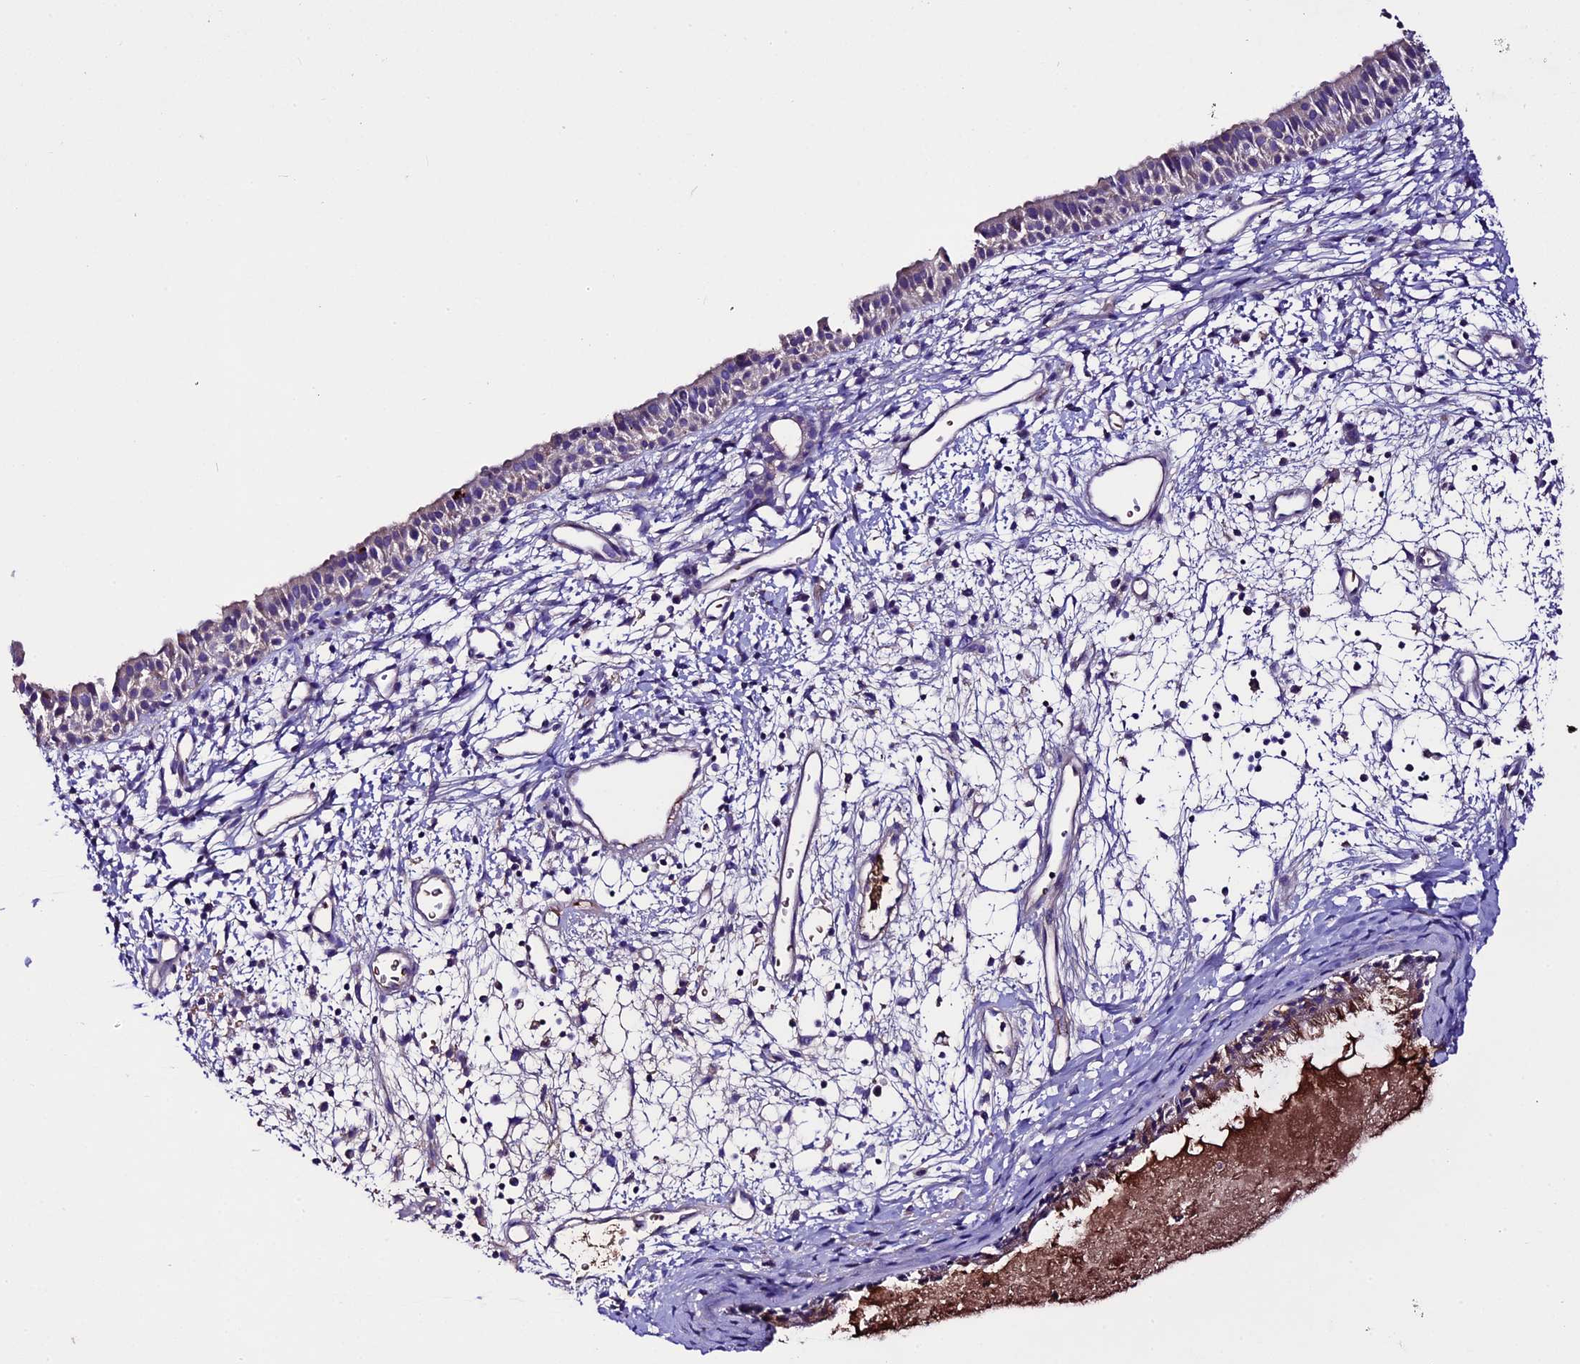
{"staining": {"intensity": "weak", "quantity": "<25%", "location": "cytoplasmic/membranous"}, "tissue": "nasopharynx", "cell_type": "Respiratory epithelial cells", "image_type": "normal", "snomed": [{"axis": "morphology", "description": "Normal tissue, NOS"}, {"axis": "topography", "description": "Nasopharynx"}], "caption": "High magnification brightfield microscopy of normal nasopharynx stained with DAB (3,3'-diaminobenzidine) (brown) and counterstained with hematoxylin (blue): respiratory epithelial cells show no significant staining.", "gene": "TCP11L2", "patient": {"sex": "male", "age": 22}}